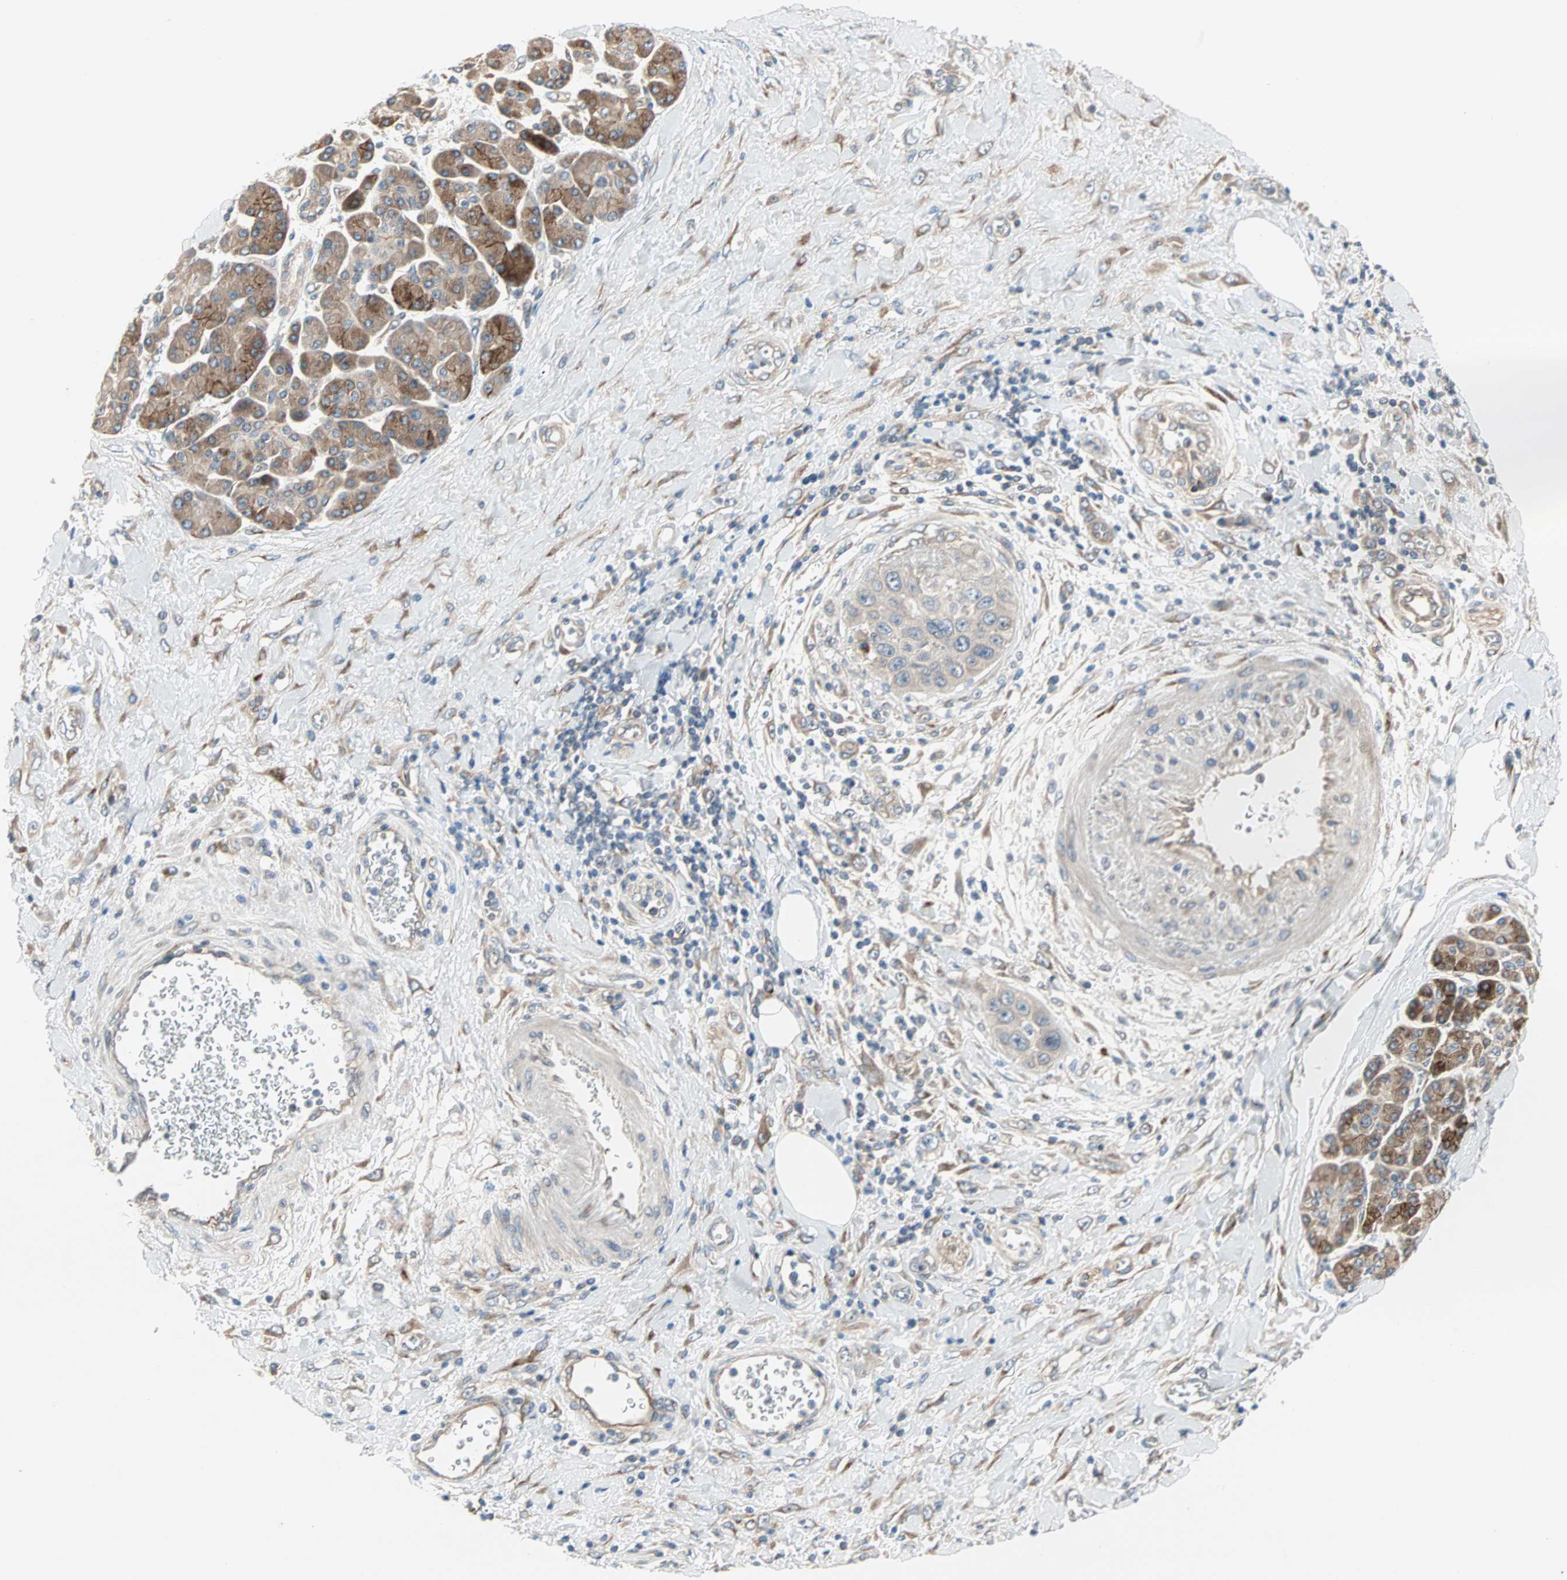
{"staining": {"intensity": "negative", "quantity": "none", "location": "none"}, "tissue": "pancreatic cancer", "cell_type": "Tumor cells", "image_type": "cancer", "snomed": [{"axis": "morphology", "description": "Adenocarcinoma, NOS"}, {"axis": "topography", "description": "Pancreas"}], "caption": "Histopathology image shows no significant protein positivity in tumor cells of pancreatic adenocarcinoma.", "gene": "PDE8A", "patient": {"sex": "female", "age": 70}}